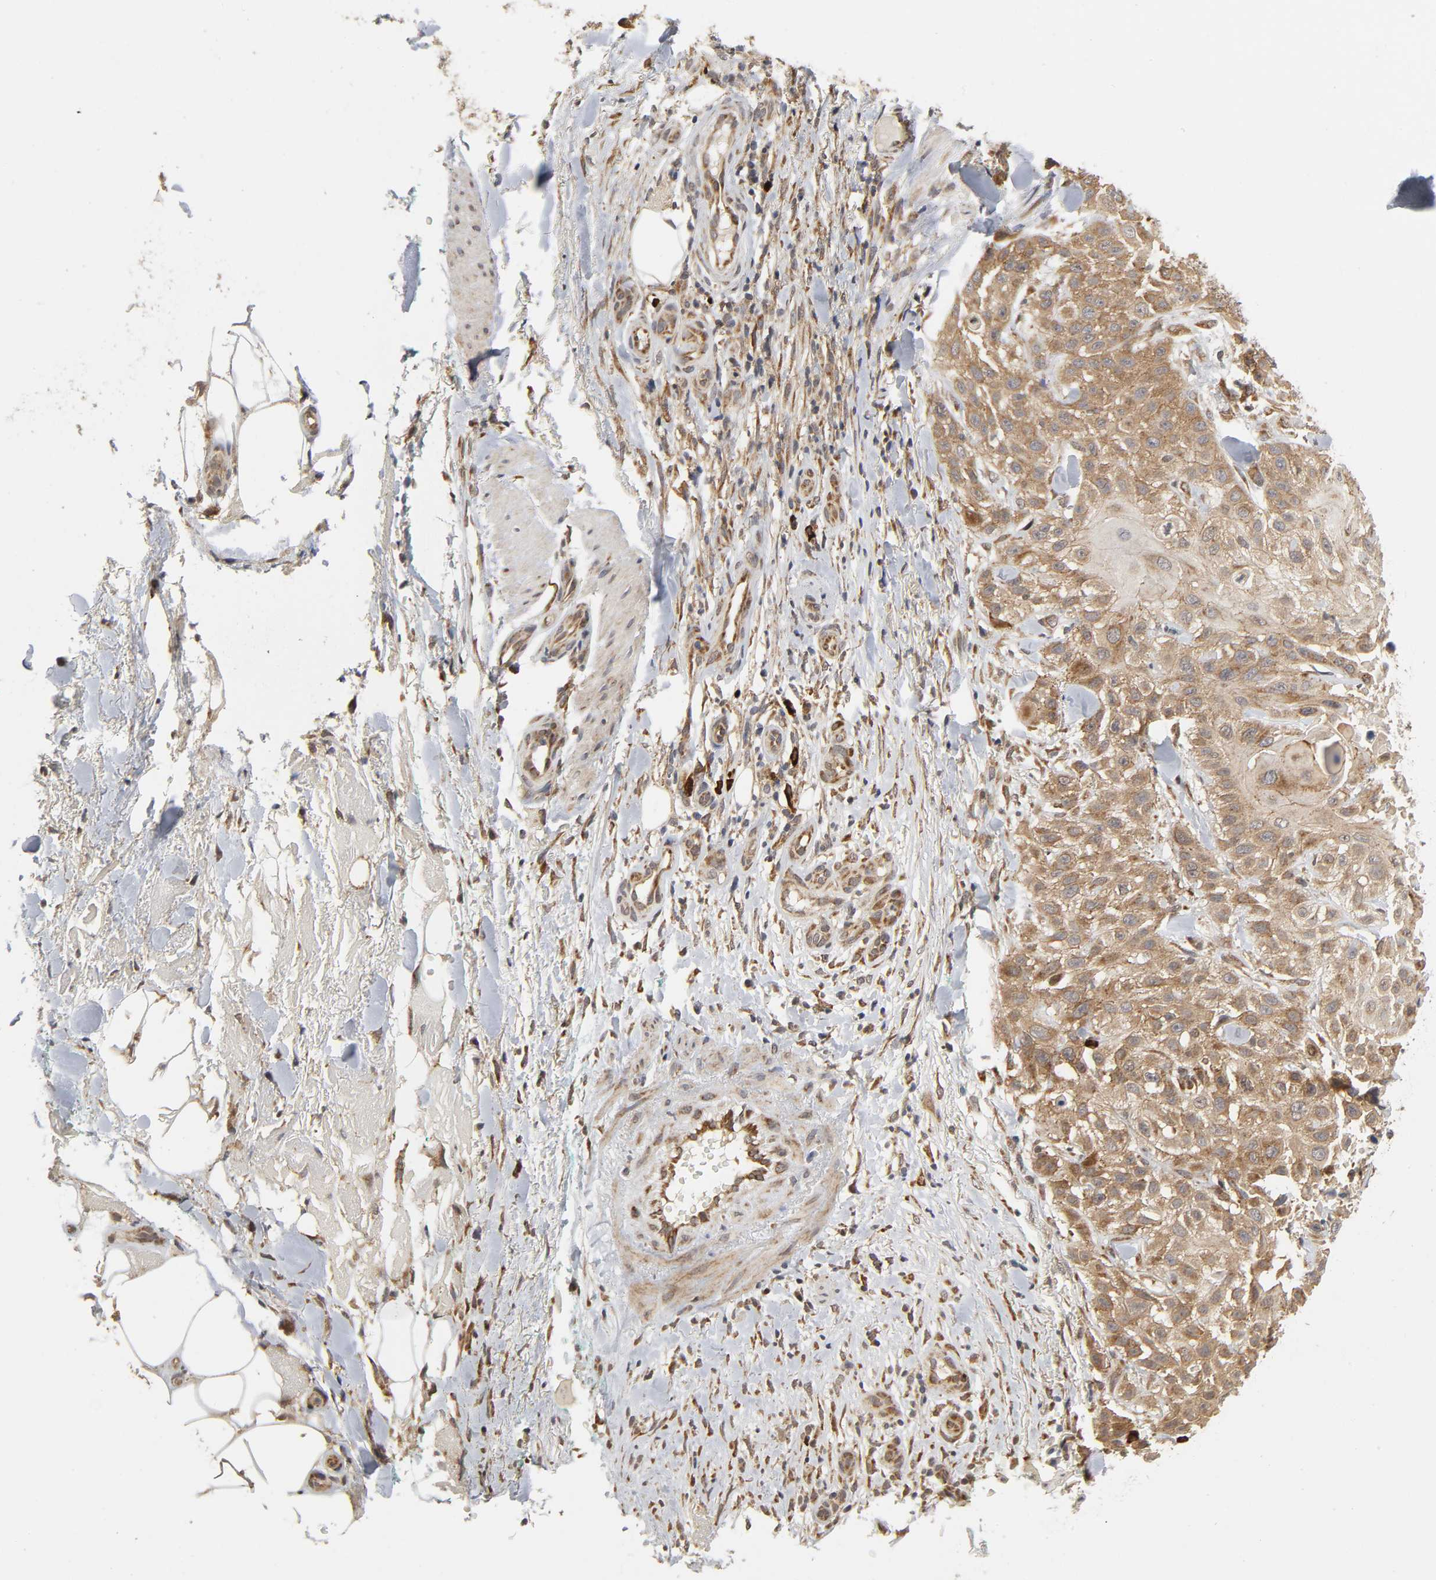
{"staining": {"intensity": "moderate", "quantity": ">75%", "location": "cytoplasmic/membranous"}, "tissue": "skin cancer", "cell_type": "Tumor cells", "image_type": "cancer", "snomed": [{"axis": "morphology", "description": "Squamous cell carcinoma, NOS"}, {"axis": "topography", "description": "Skin"}], "caption": "Immunohistochemical staining of skin squamous cell carcinoma shows moderate cytoplasmic/membranous protein positivity in approximately >75% of tumor cells.", "gene": "SLC30A9", "patient": {"sex": "female", "age": 42}}